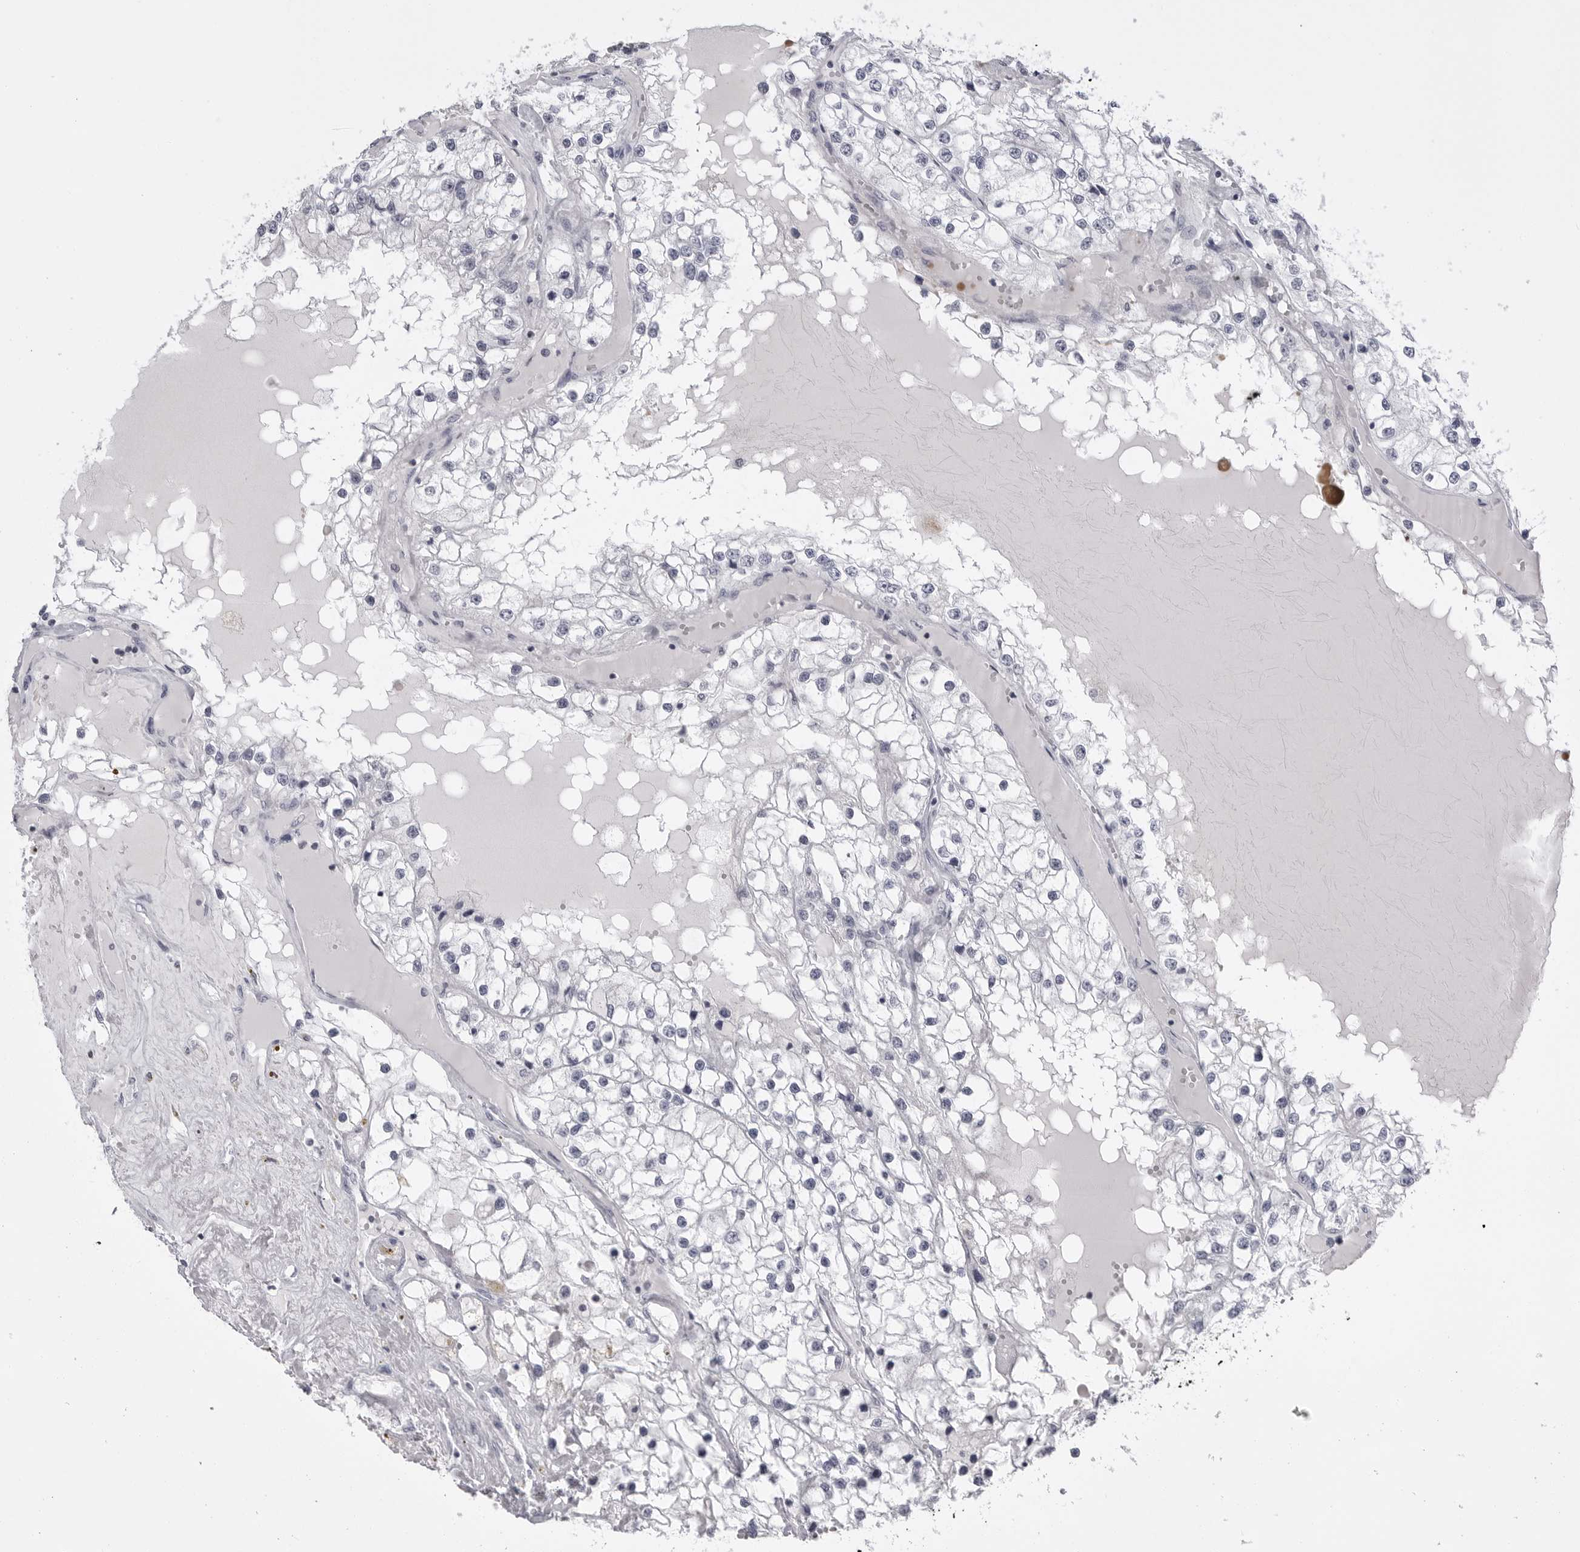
{"staining": {"intensity": "negative", "quantity": "none", "location": "none"}, "tissue": "renal cancer", "cell_type": "Tumor cells", "image_type": "cancer", "snomed": [{"axis": "morphology", "description": "Adenocarcinoma, NOS"}, {"axis": "topography", "description": "Kidney"}], "caption": "This image is of renal adenocarcinoma stained with immunohistochemistry (IHC) to label a protein in brown with the nuclei are counter-stained blue. There is no expression in tumor cells.", "gene": "TUFM", "patient": {"sex": "male", "age": 68}}